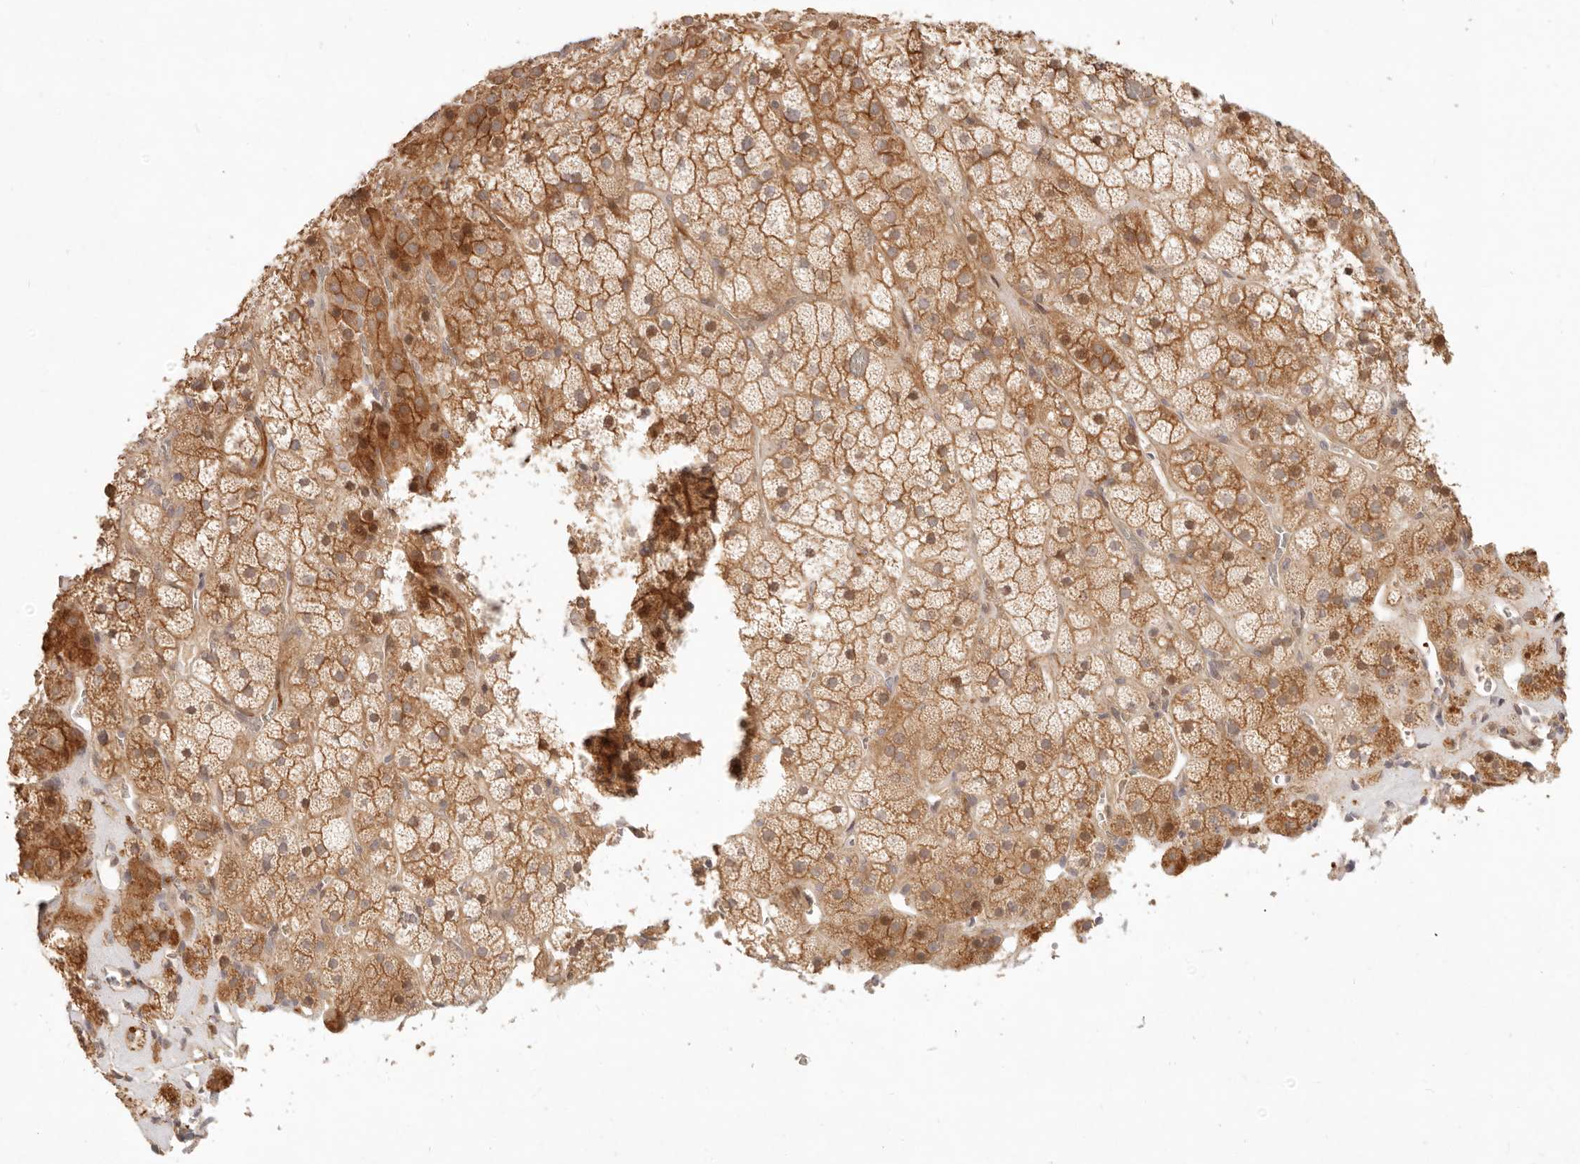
{"staining": {"intensity": "moderate", "quantity": ">75%", "location": "cytoplasmic/membranous"}, "tissue": "adrenal gland", "cell_type": "Glandular cells", "image_type": "normal", "snomed": [{"axis": "morphology", "description": "Normal tissue, NOS"}, {"axis": "topography", "description": "Adrenal gland"}], "caption": "Immunohistochemical staining of benign human adrenal gland displays moderate cytoplasmic/membranous protein staining in approximately >75% of glandular cells.", "gene": "PPP1R3B", "patient": {"sex": "male", "age": 57}}